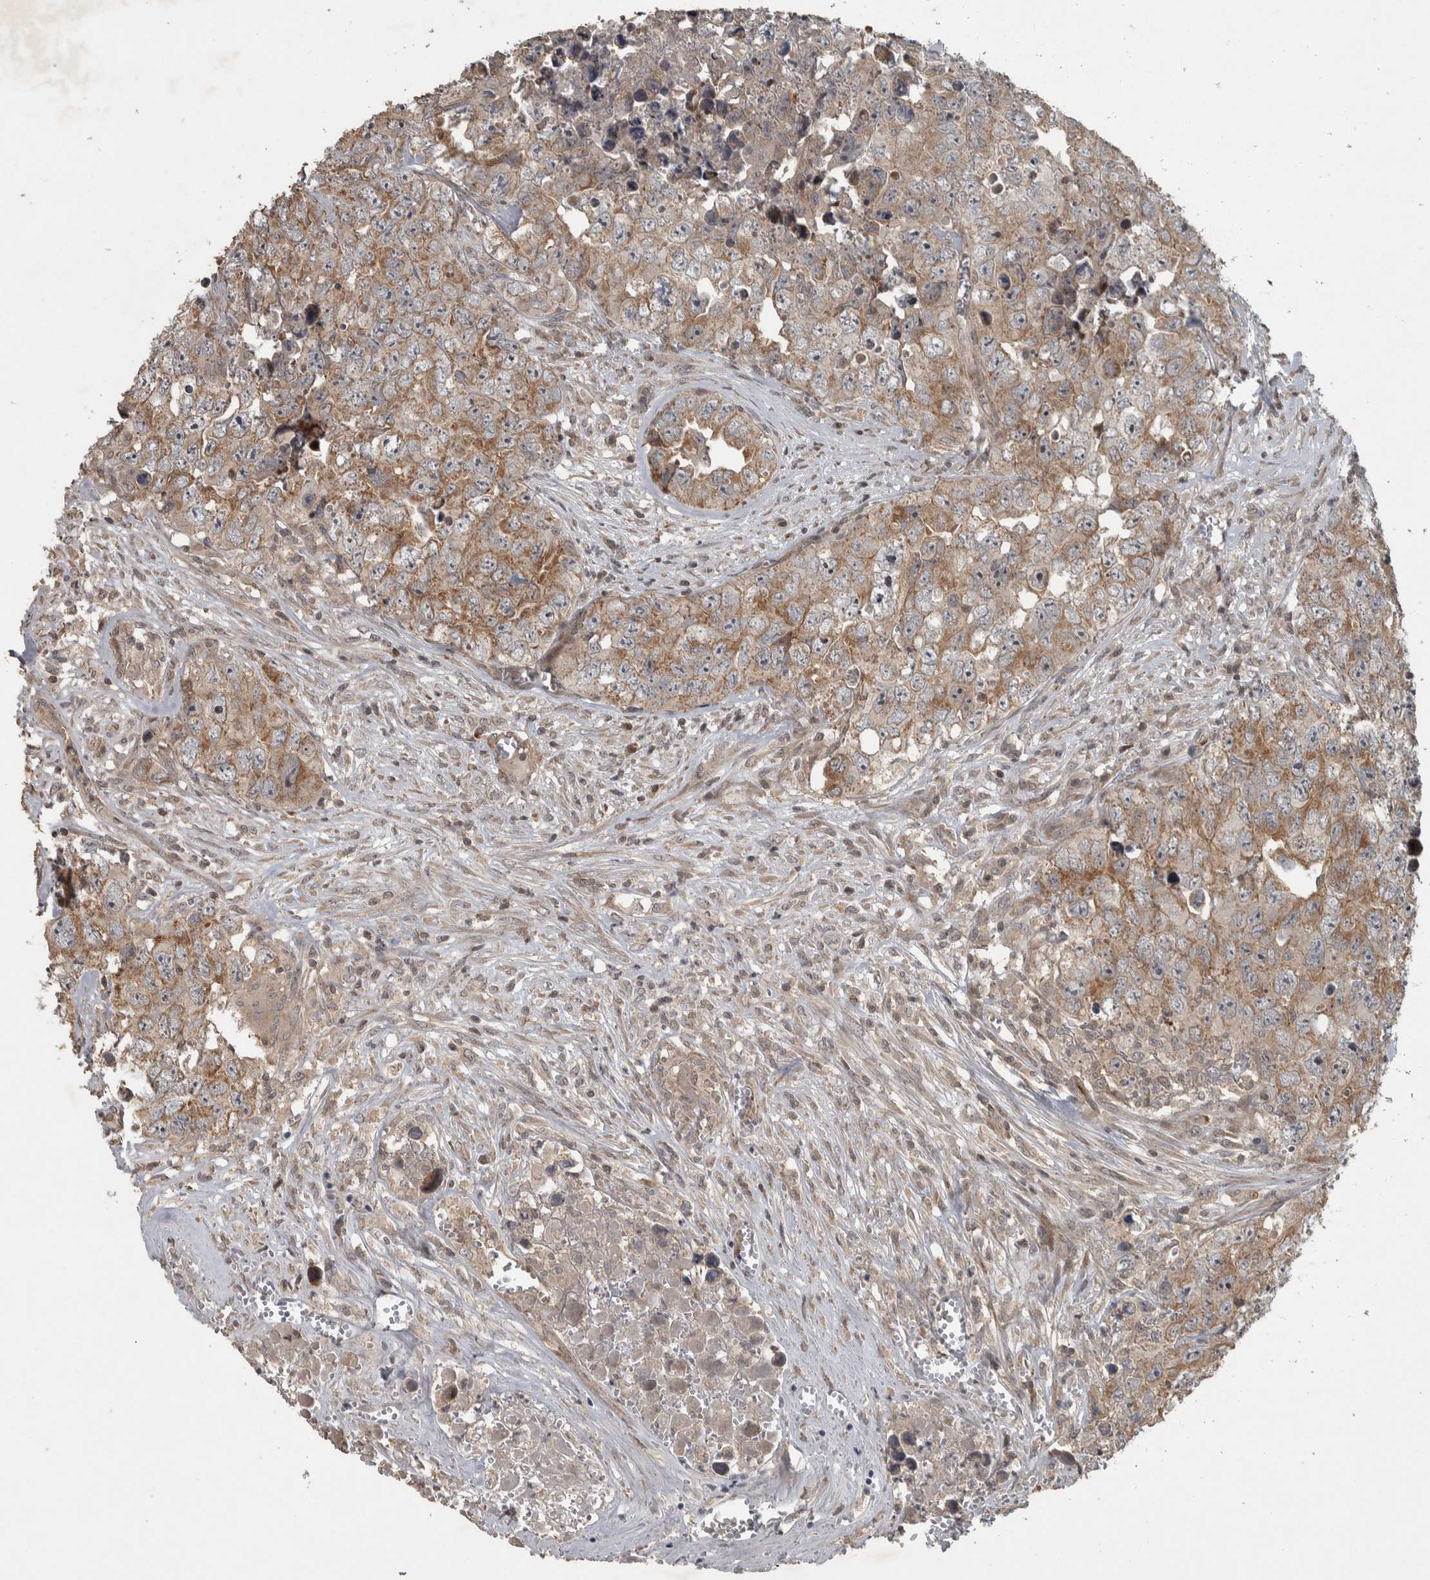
{"staining": {"intensity": "moderate", "quantity": "25%-75%", "location": "cytoplasmic/membranous"}, "tissue": "testis cancer", "cell_type": "Tumor cells", "image_type": "cancer", "snomed": [{"axis": "morphology", "description": "Seminoma, NOS"}, {"axis": "morphology", "description": "Carcinoma, Embryonal, NOS"}, {"axis": "topography", "description": "Testis"}], "caption": "A high-resolution histopathology image shows immunohistochemistry staining of seminoma (testis), which reveals moderate cytoplasmic/membranous positivity in about 25%-75% of tumor cells. The protein is shown in brown color, while the nuclei are stained blue.", "gene": "ERAL1", "patient": {"sex": "male", "age": 43}}